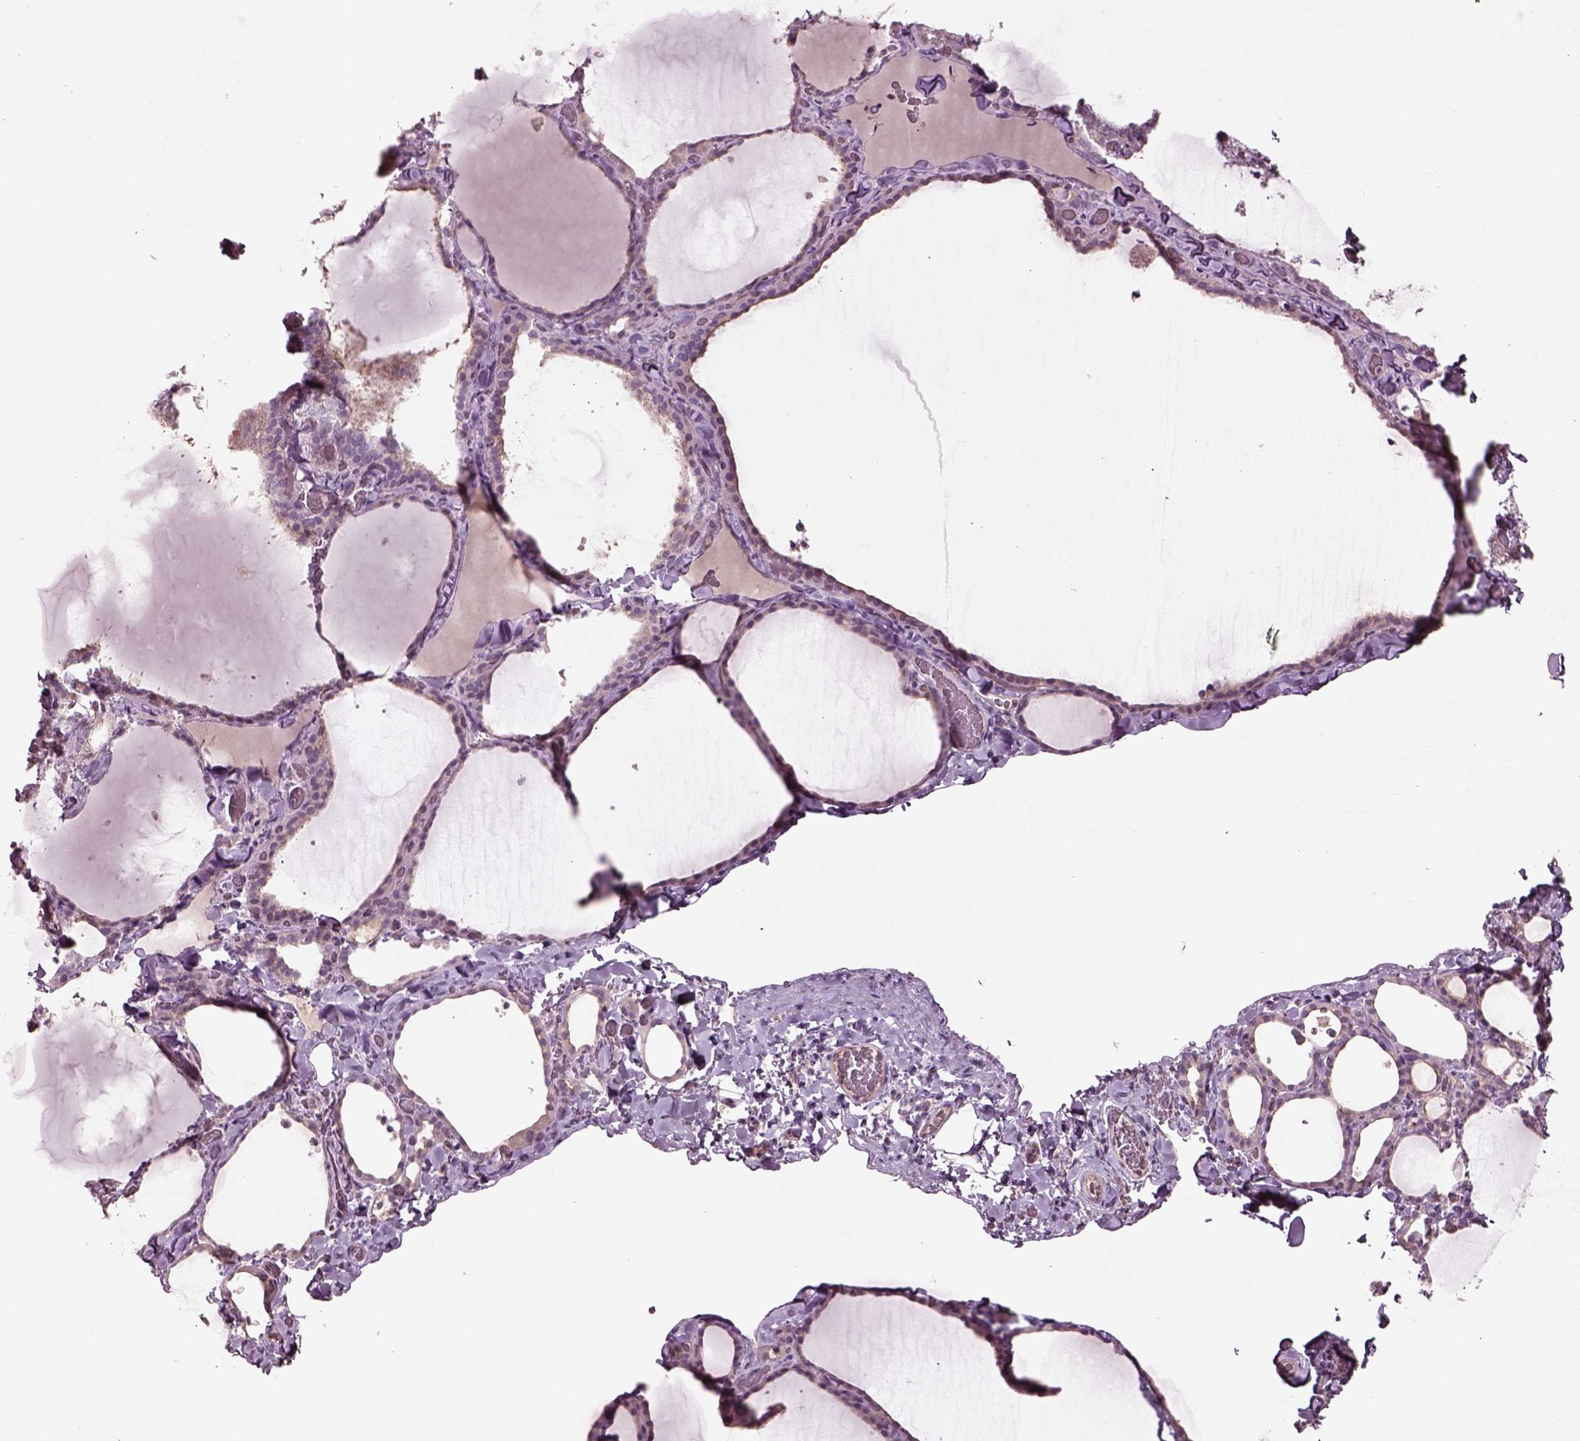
{"staining": {"intensity": "negative", "quantity": "none", "location": "none"}, "tissue": "thyroid gland", "cell_type": "Glandular cells", "image_type": "normal", "snomed": [{"axis": "morphology", "description": "Normal tissue, NOS"}, {"axis": "topography", "description": "Thyroid gland"}], "caption": "DAB immunohistochemical staining of benign thyroid gland shows no significant expression in glandular cells. (Stains: DAB immunohistochemistry (IHC) with hematoxylin counter stain, Microscopy: brightfield microscopy at high magnification).", "gene": "DUOXA2", "patient": {"sex": "female", "age": 22}}